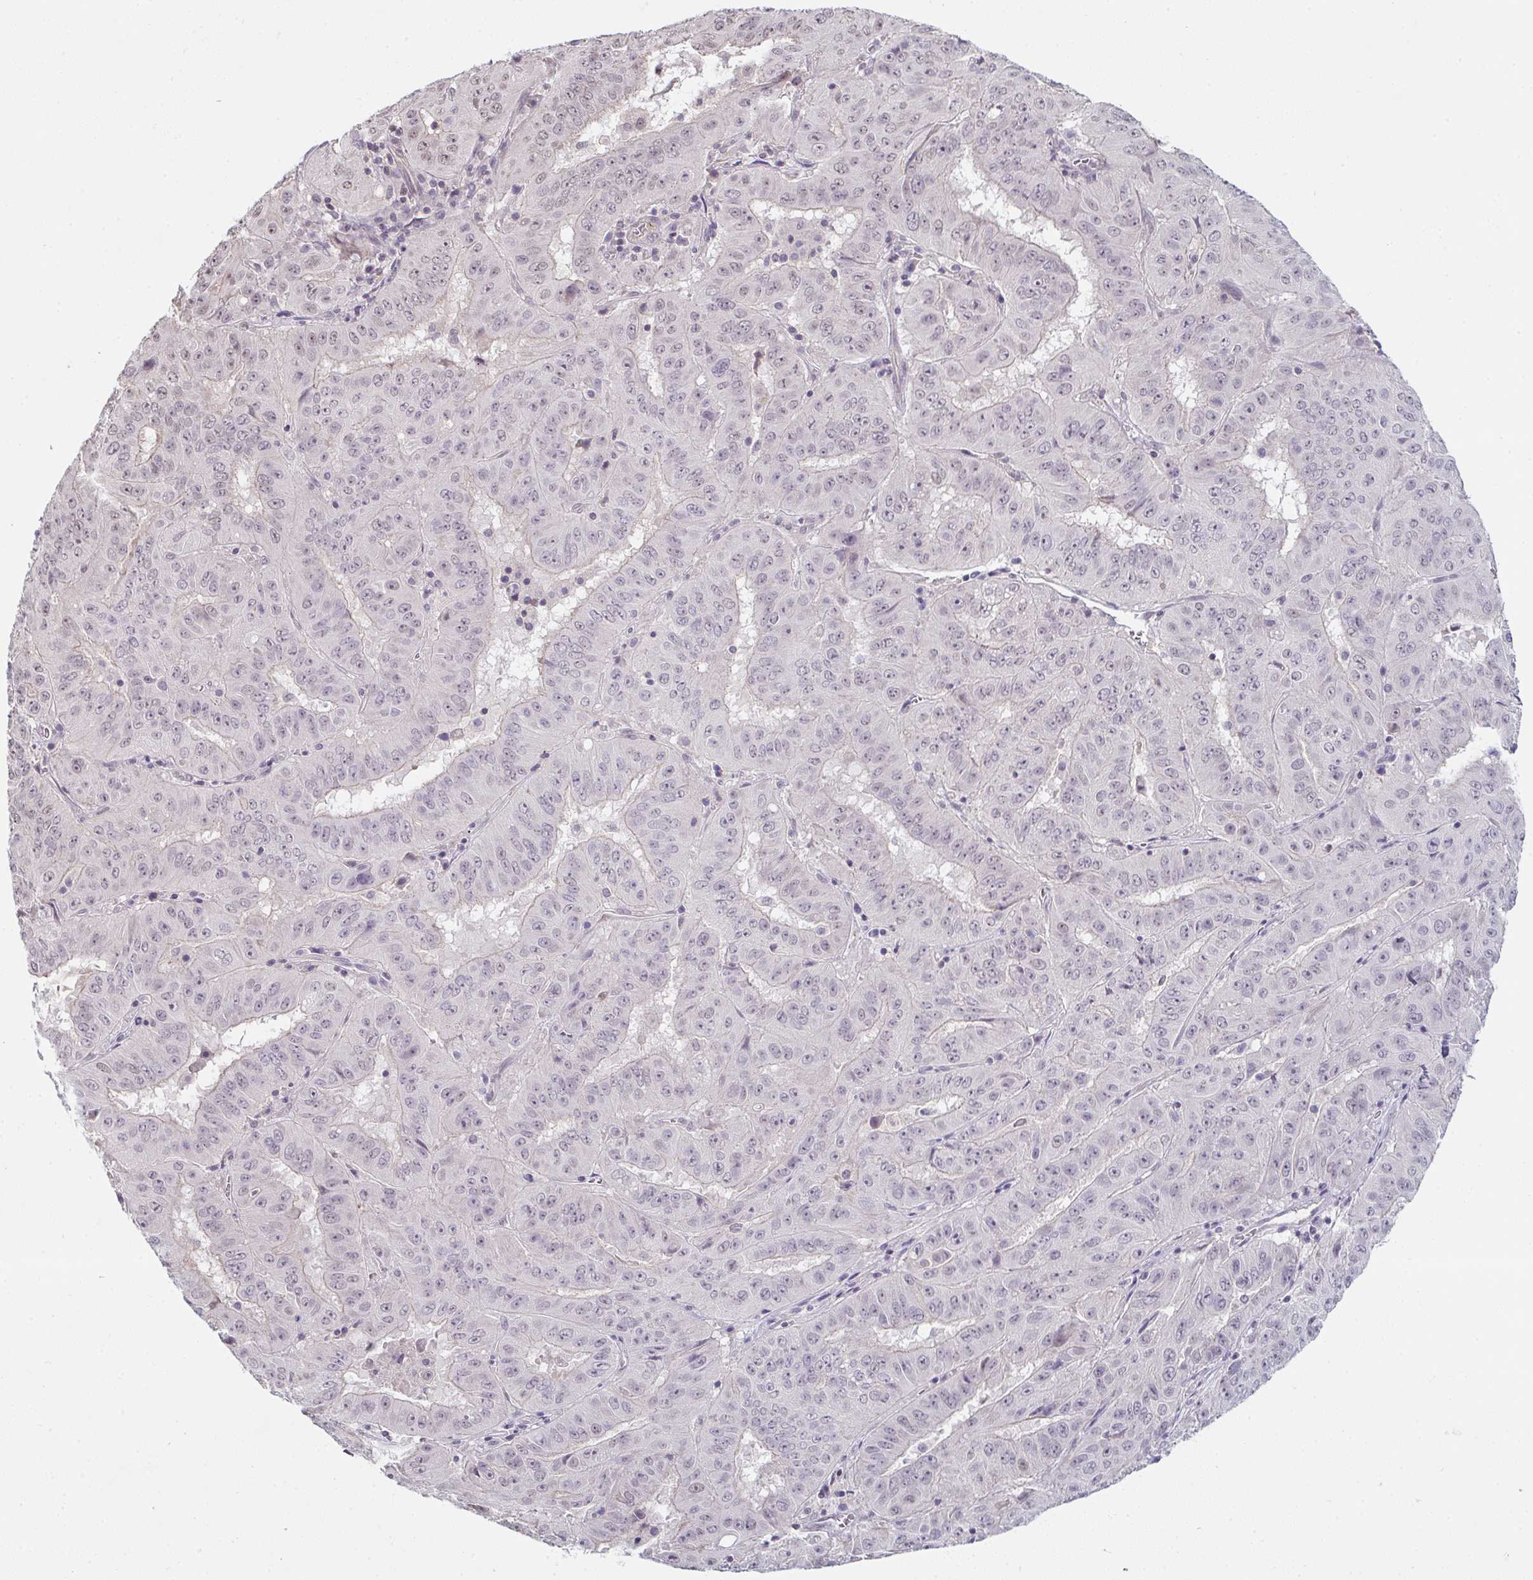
{"staining": {"intensity": "negative", "quantity": "none", "location": "none"}, "tissue": "pancreatic cancer", "cell_type": "Tumor cells", "image_type": "cancer", "snomed": [{"axis": "morphology", "description": "Adenocarcinoma, NOS"}, {"axis": "topography", "description": "Pancreas"}], "caption": "Tumor cells are negative for protein expression in human adenocarcinoma (pancreatic).", "gene": "ZNF214", "patient": {"sex": "male", "age": 63}}